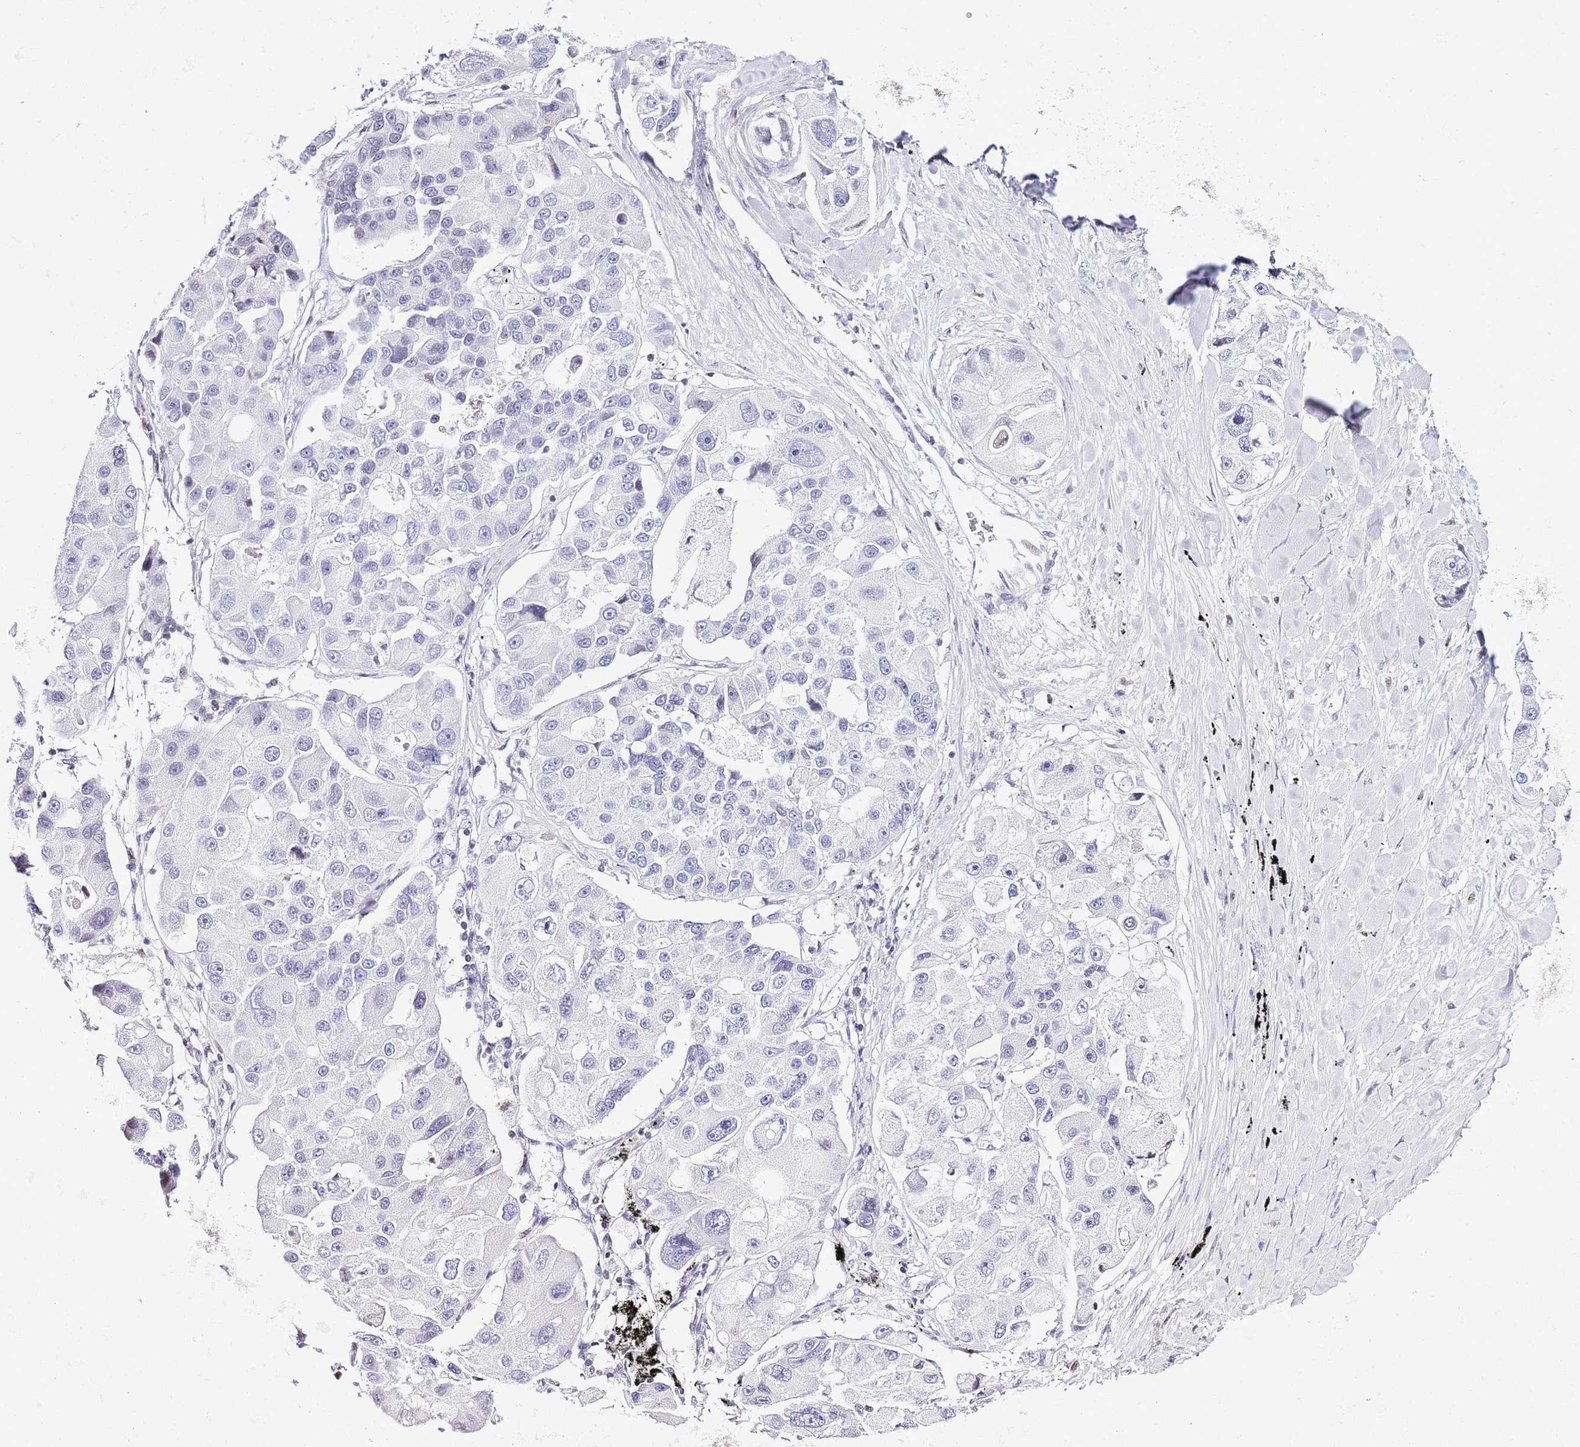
{"staining": {"intensity": "negative", "quantity": "none", "location": "none"}, "tissue": "lung cancer", "cell_type": "Tumor cells", "image_type": "cancer", "snomed": [{"axis": "morphology", "description": "Adenocarcinoma, NOS"}, {"axis": "topography", "description": "Lung"}], "caption": "IHC photomicrograph of human lung cancer (adenocarcinoma) stained for a protein (brown), which displays no positivity in tumor cells. (Stains: DAB immunohistochemistry with hematoxylin counter stain, Microscopy: brightfield microscopy at high magnification).", "gene": "PRR15", "patient": {"sex": "female", "age": 54}}